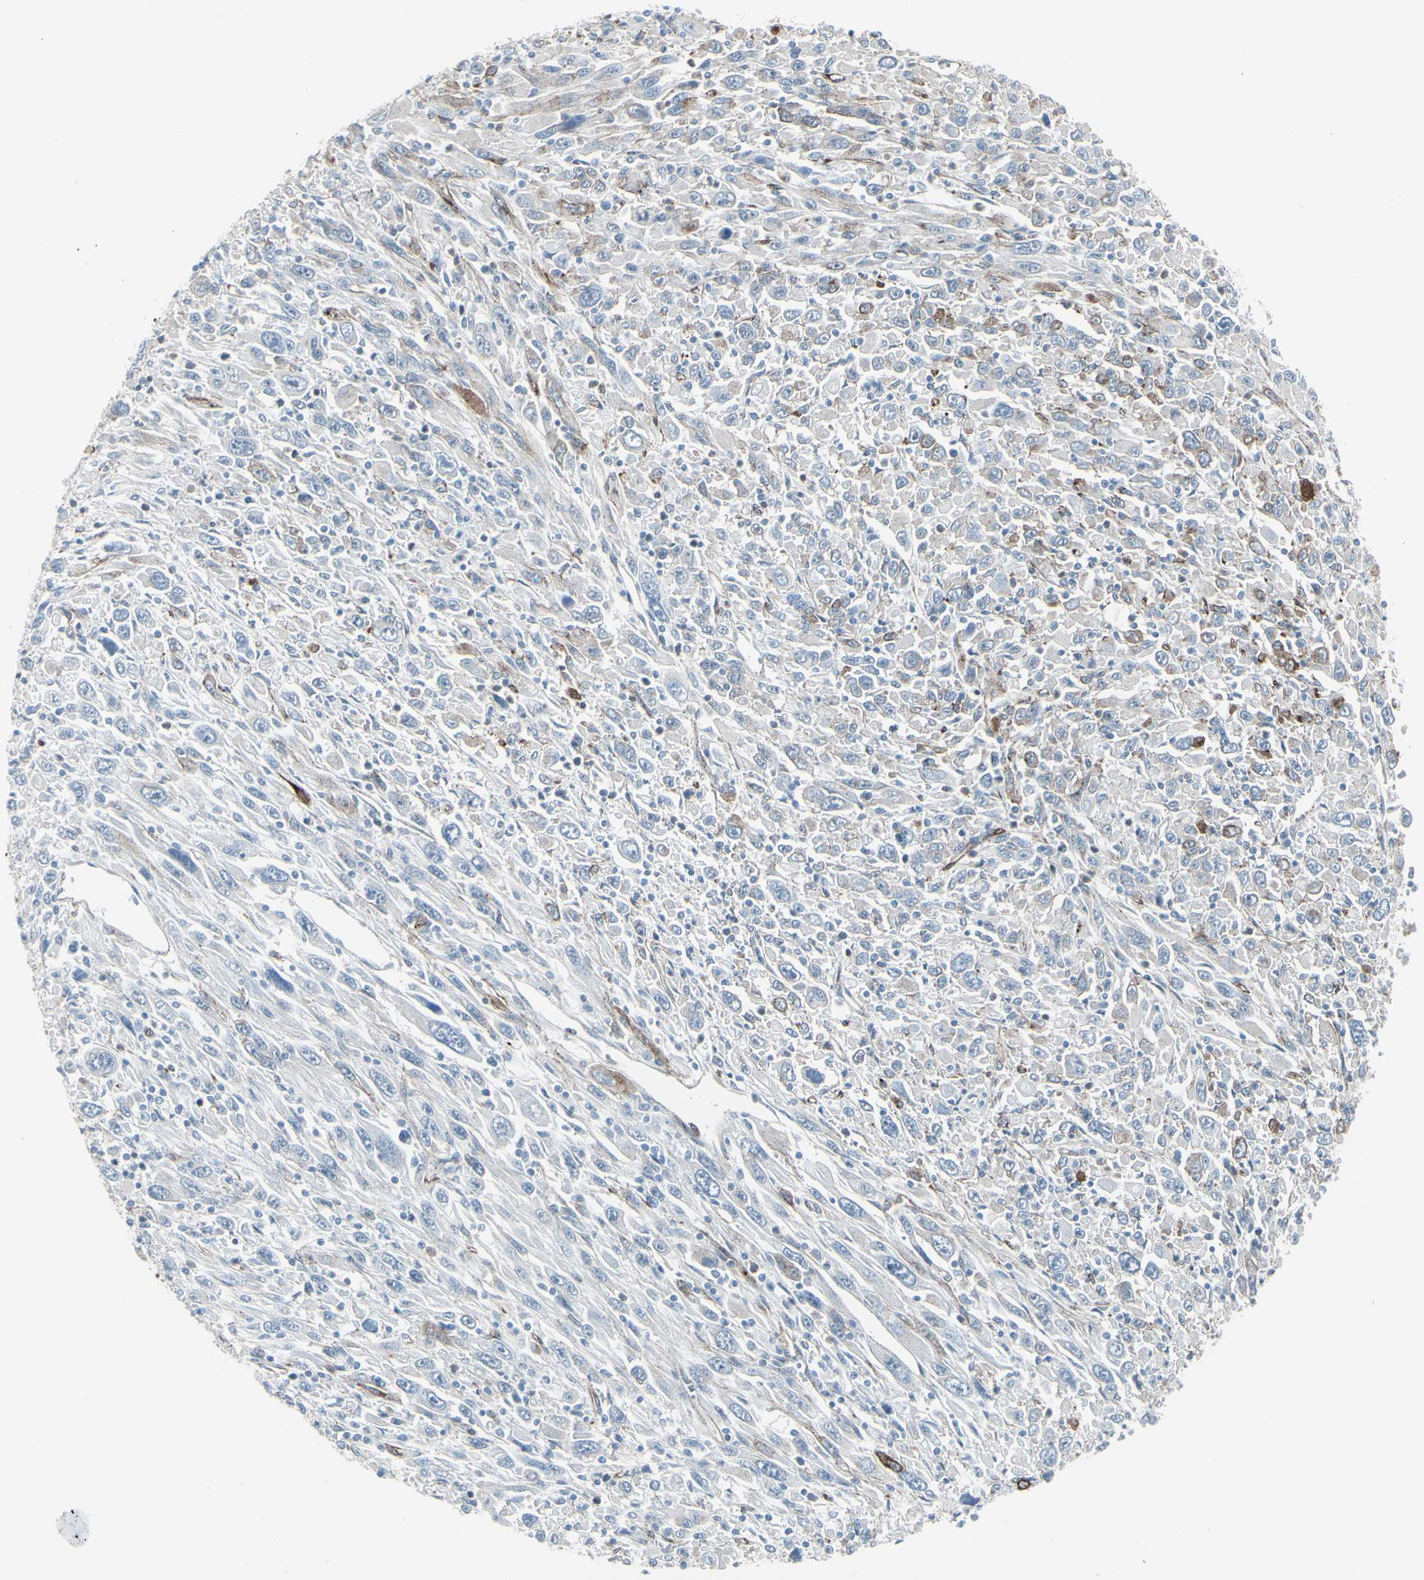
{"staining": {"intensity": "negative", "quantity": "none", "location": "none"}, "tissue": "melanoma", "cell_type": "Tumor cells", "image_type": "cancer", "snomed": [{"axis": "morphology", "description": "Malignant melanoma, Metastatic site"}, {"axis": "topography", "description": "Skin"}], "caption": "Tumor cells are negative for protein expression in human melanoma.", "gene": "GJA1", "patient": {"sex": "female", "age": 56}}